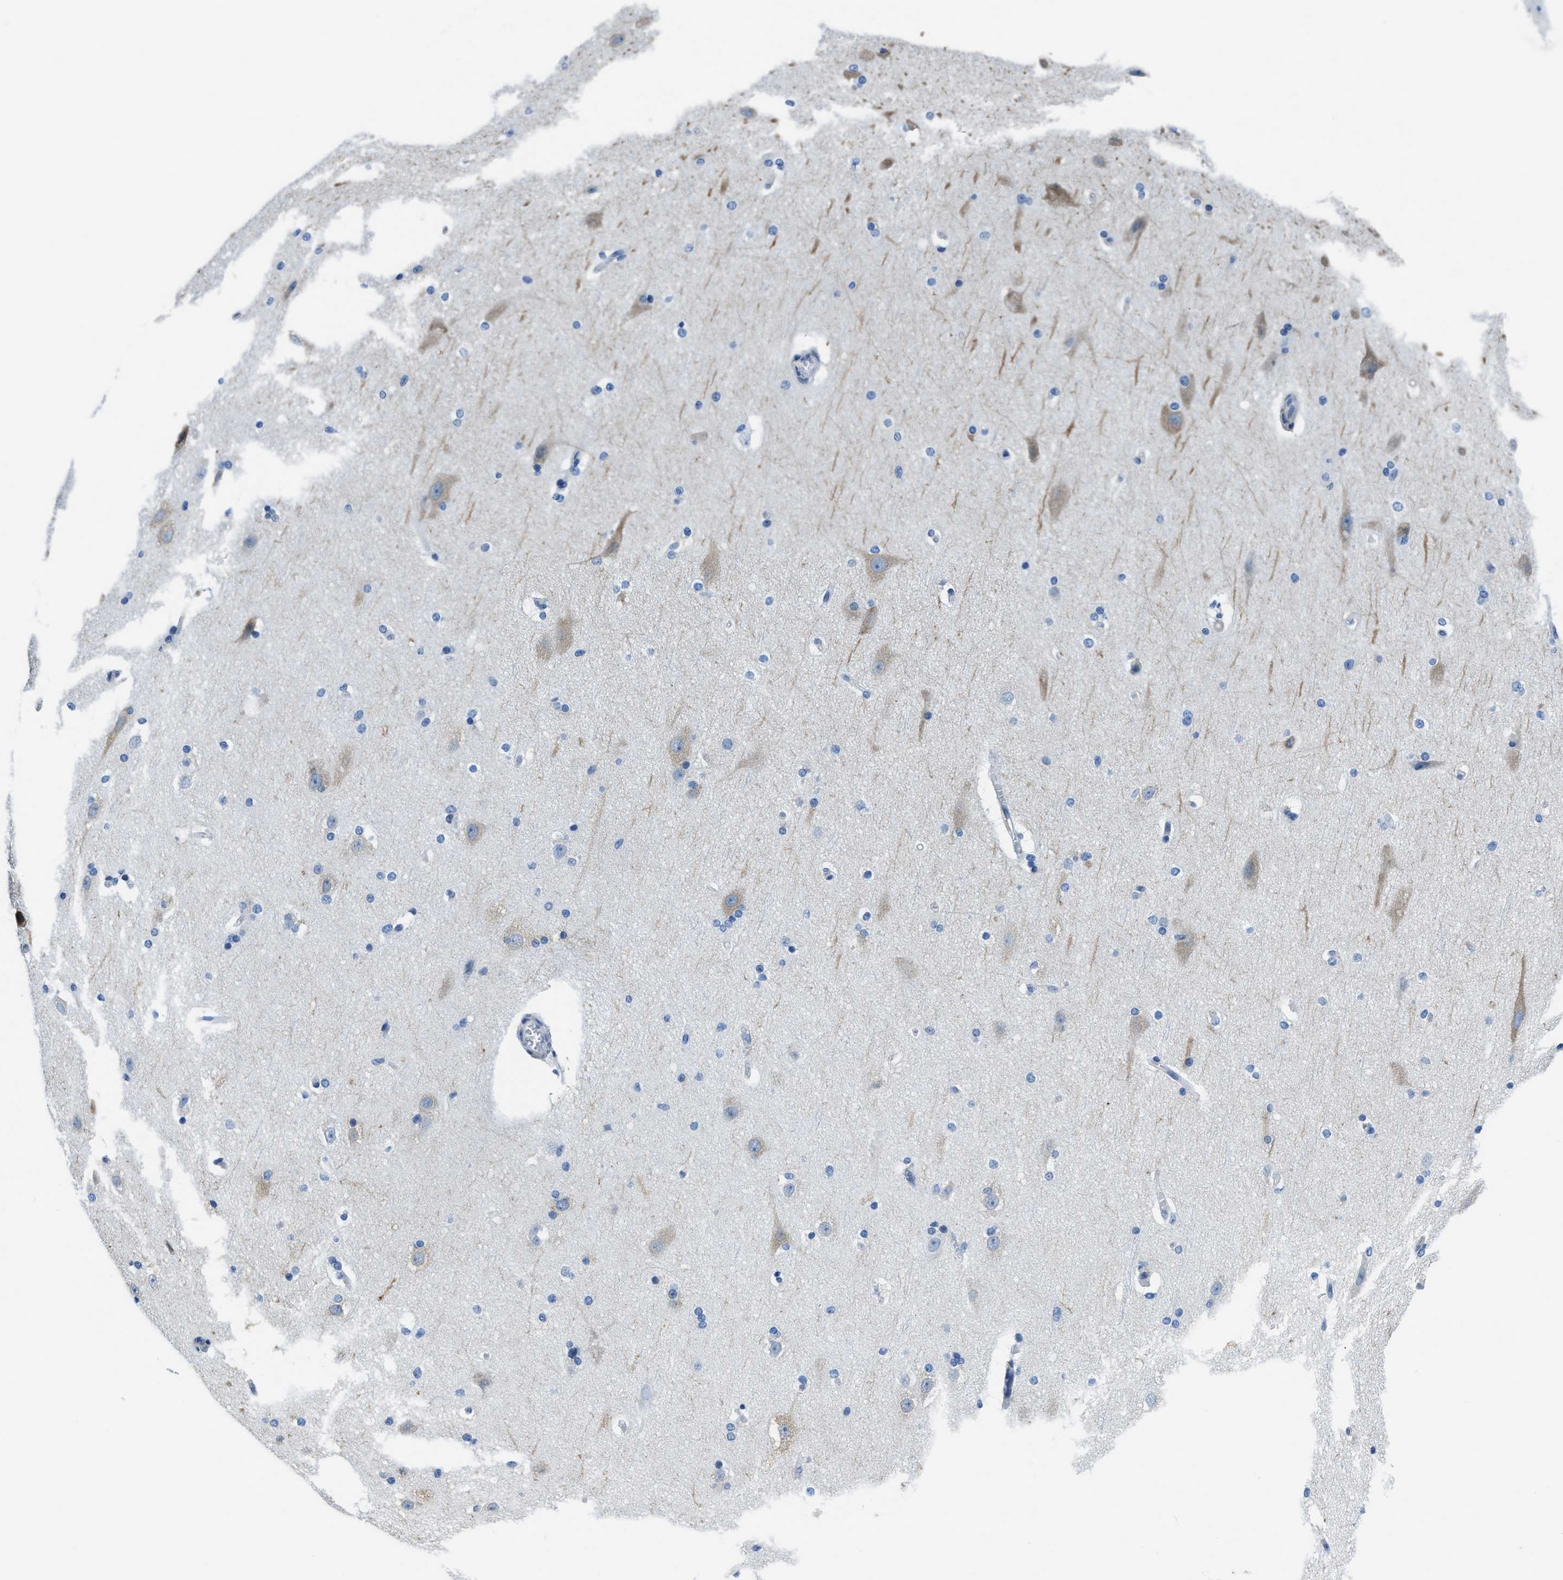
{"staining": {"intensity": "negative", "quantity": "none", "location": "none"}, "tissue": "cerebral cortex", "cell_type": "Endothelial cells", "image_type": "normal", "snomed": [{"axis": "morphology", "description": "Normal tissue, NOS"}, {"axis": "topography", "description": "Cerebral cortex"}, {"axis": "topography", "description": "Hippocampus"}], "caption": "Immunohistochemistry (IHC) micrograph of normal human cerebral cortex stained for a protein (brown), which shows no staining in endothelial cells.", "gene": "ASZ1", "patient": {"sex": "female", "age": 19}}